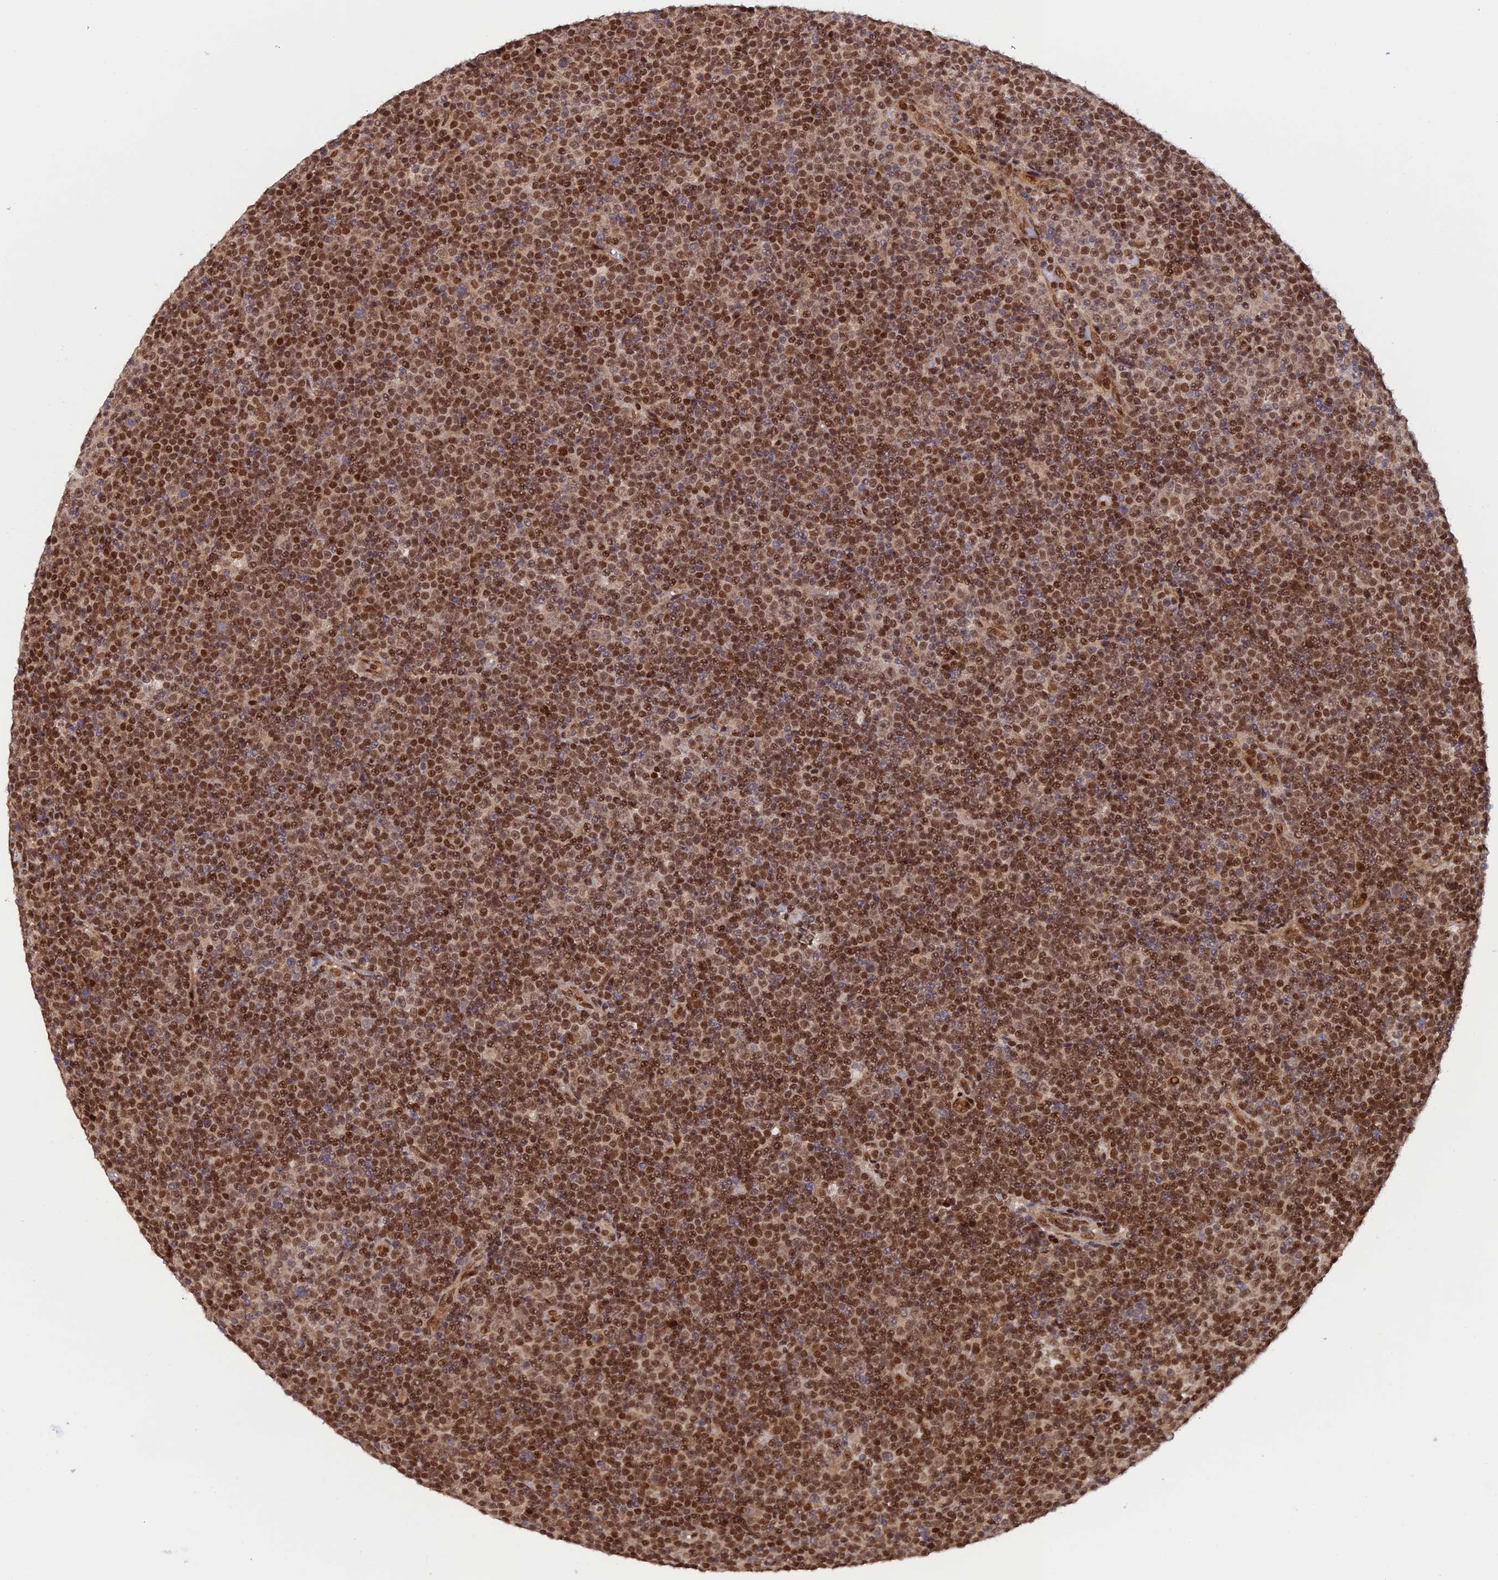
{"staining": {"intensity": "moderate", "quantity": ">75%", "location": "nuclear"}, "tissue": "lymphoma", "cell_type": "Tumor cells", "image_type": "cancer", "snomed": [{"axis": "morphology", "description": "Malignant lymphoma, non-Hodgkin's type, Low grade"}, {"axis": "topography", "description": "Lymph node"}], "caption": "There is medium levels of moderate nuclear expression in tumor cells of lymphoma, as demonstrated by immunohistochemical staining (brown color).", "gene": "ZNF565", "patient": {"sex": "female", "age": 67}}